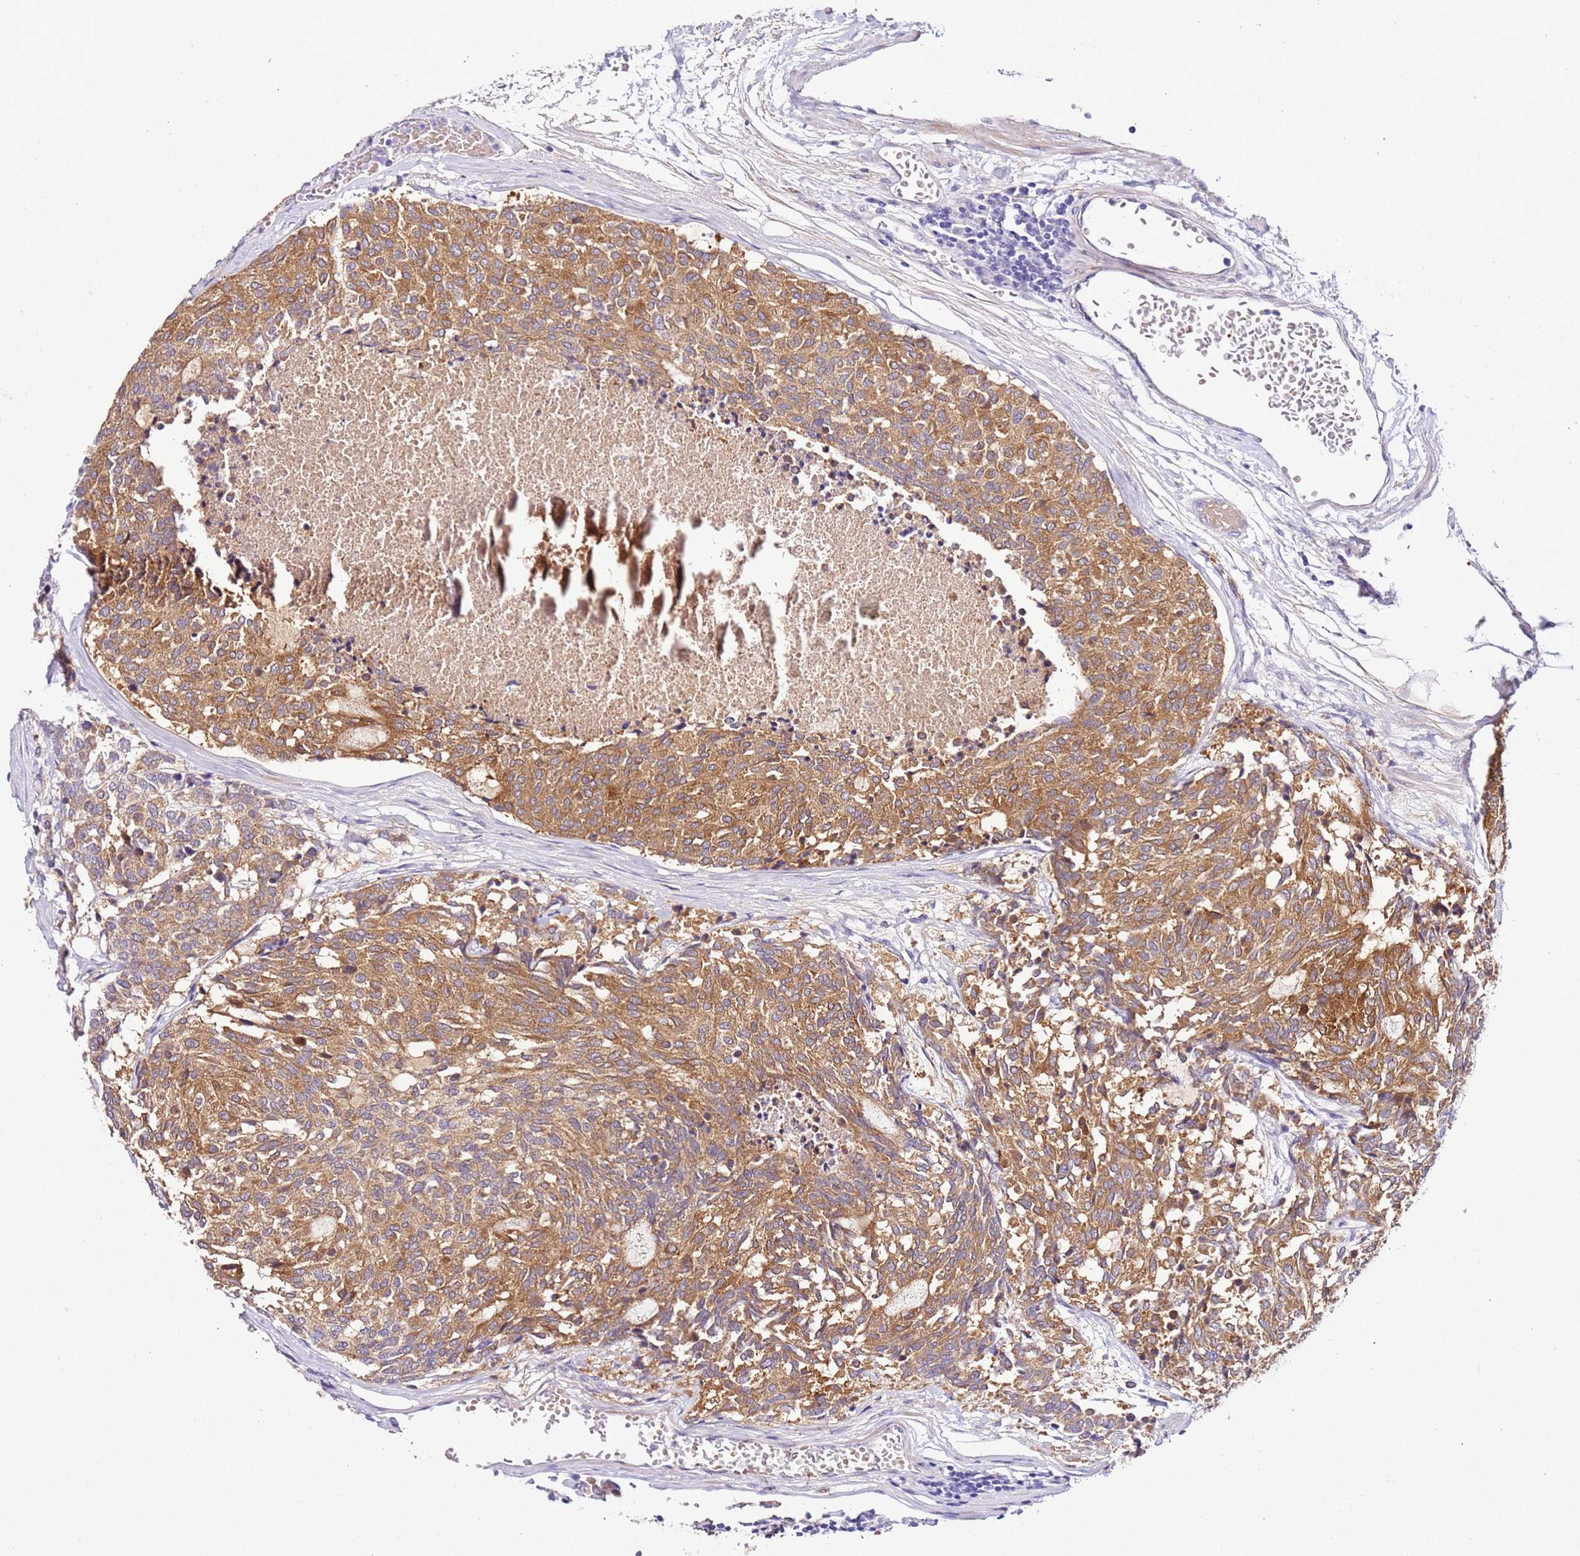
{"staining": {"intensity": "moderate", "quantity": ">75%", "location": "cytoplasmic/membranous"}, "tissue": "carcinoid", "cell_type": "Tumor cells", "image_type": "cancer", "snomed": [{"axis": "morphology", "description": "Carcinoid, malignant, NOS"}, {"axis": "topography", "description": "Pancreas"}], "caption": "Protein analysis of carcinoid tissue reveals moderate cytoplasmic/membranous positivity in about >75% of tumor cells.", "gene": "HGD", "patient": {"sex": "female", "age": 54}}